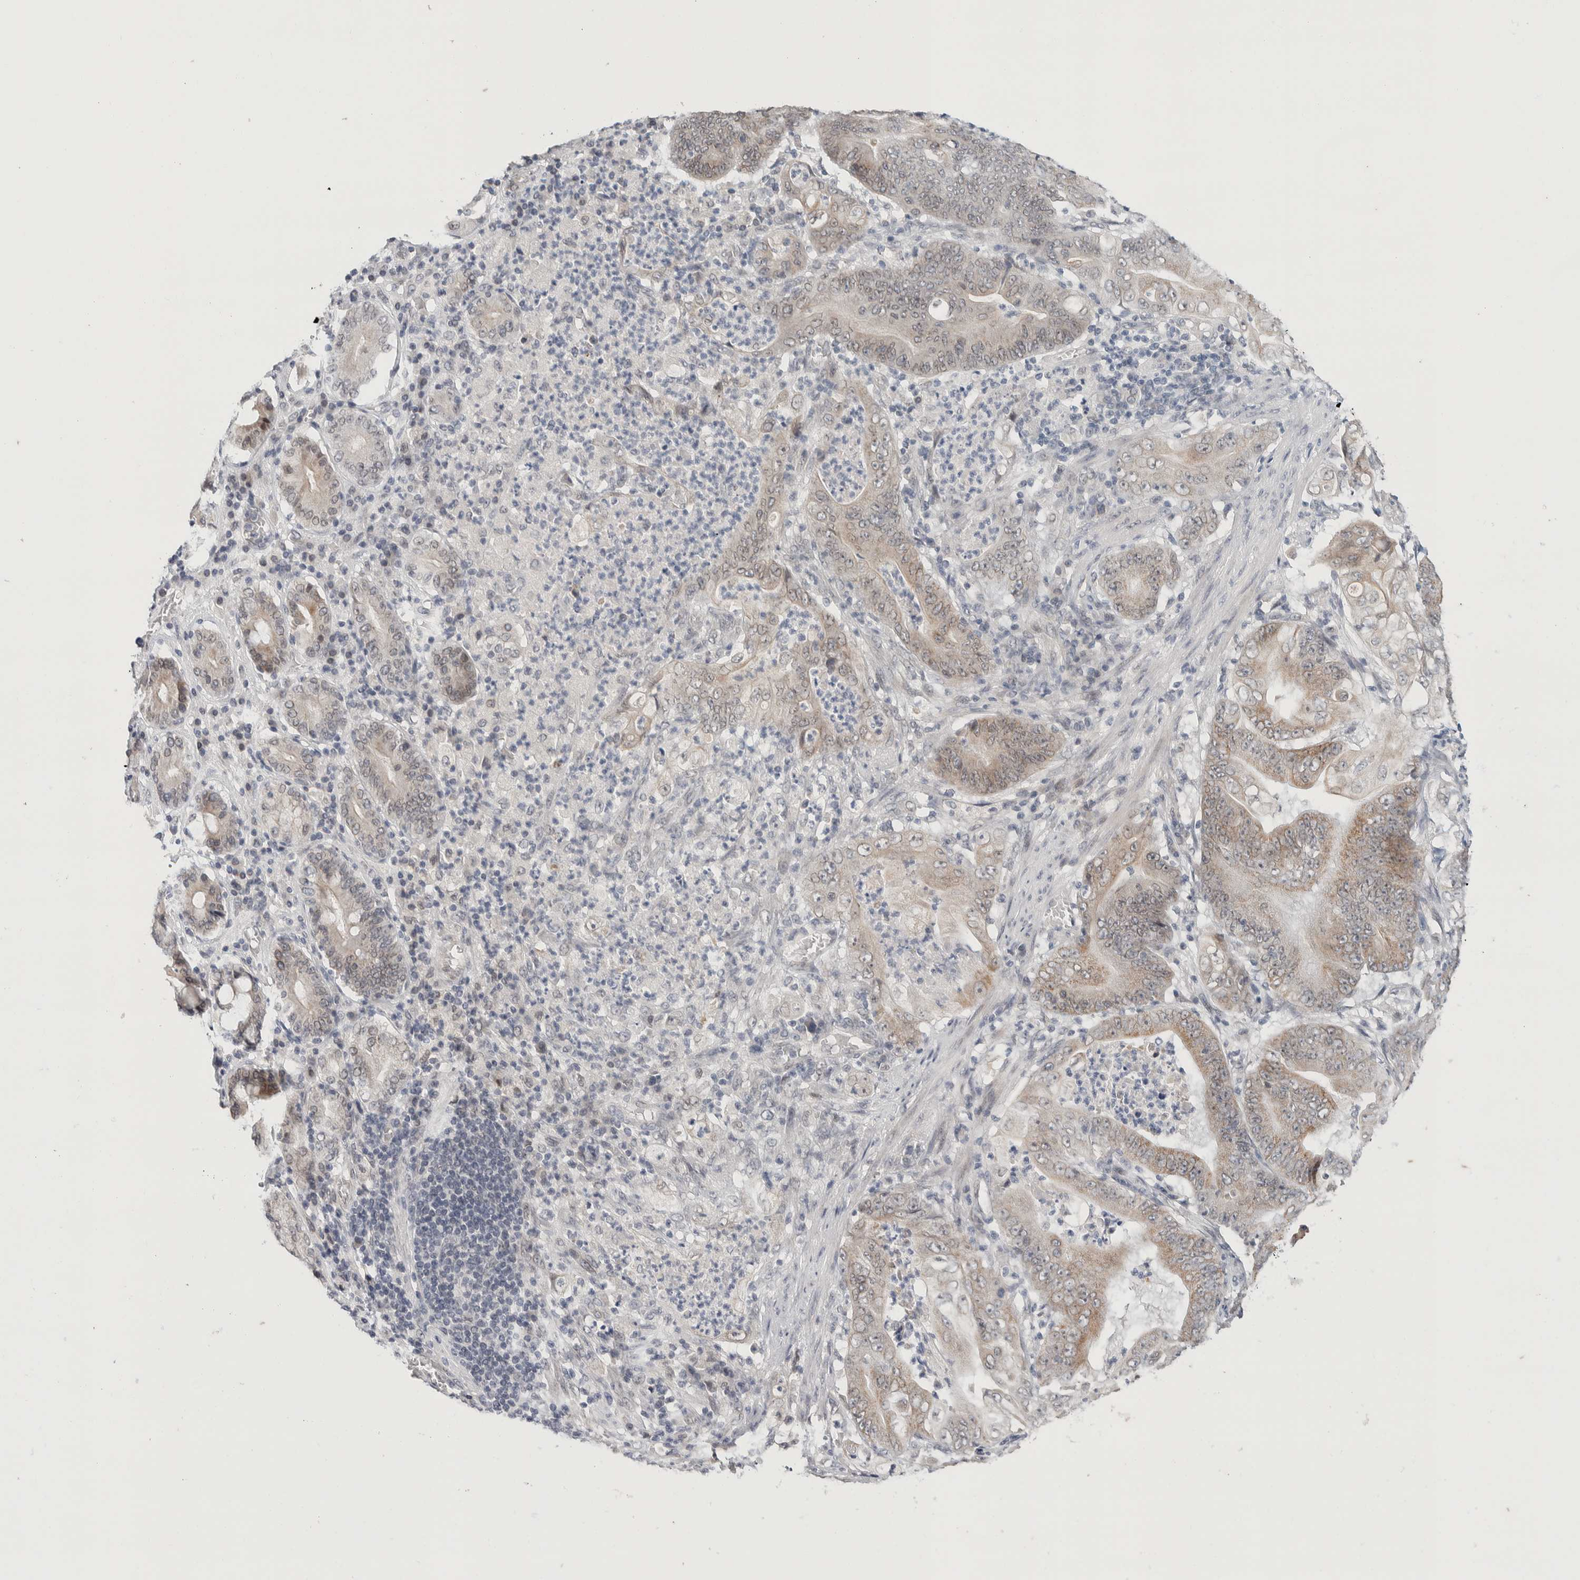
{"staining": {"intensity": "moderate", "quantity": ">75%", "location": "cytoplasmic/membranous"}, "tissue": "stomach cancer", "cell_type": "Tumor cells", "image_type": "cancer", "snomed": [{"axis": "morphology", "description": "Adenocarcinoma, NOS"}, {"axis": "topography", "description": "Stomach"}], "caption": "Protein expression by immunohistochemistry (IHC) demonstrates moderate cytoplasmic/membranous positivity in about >75% of tumor cells in adenocarcinoma (stomach). (Stains: DAB in brown, nuclei in blue, Microscopy: brightfield microscopy at high magnification).", "gene": "CRAT", "patient": {"sex": "female", "age": 73}}